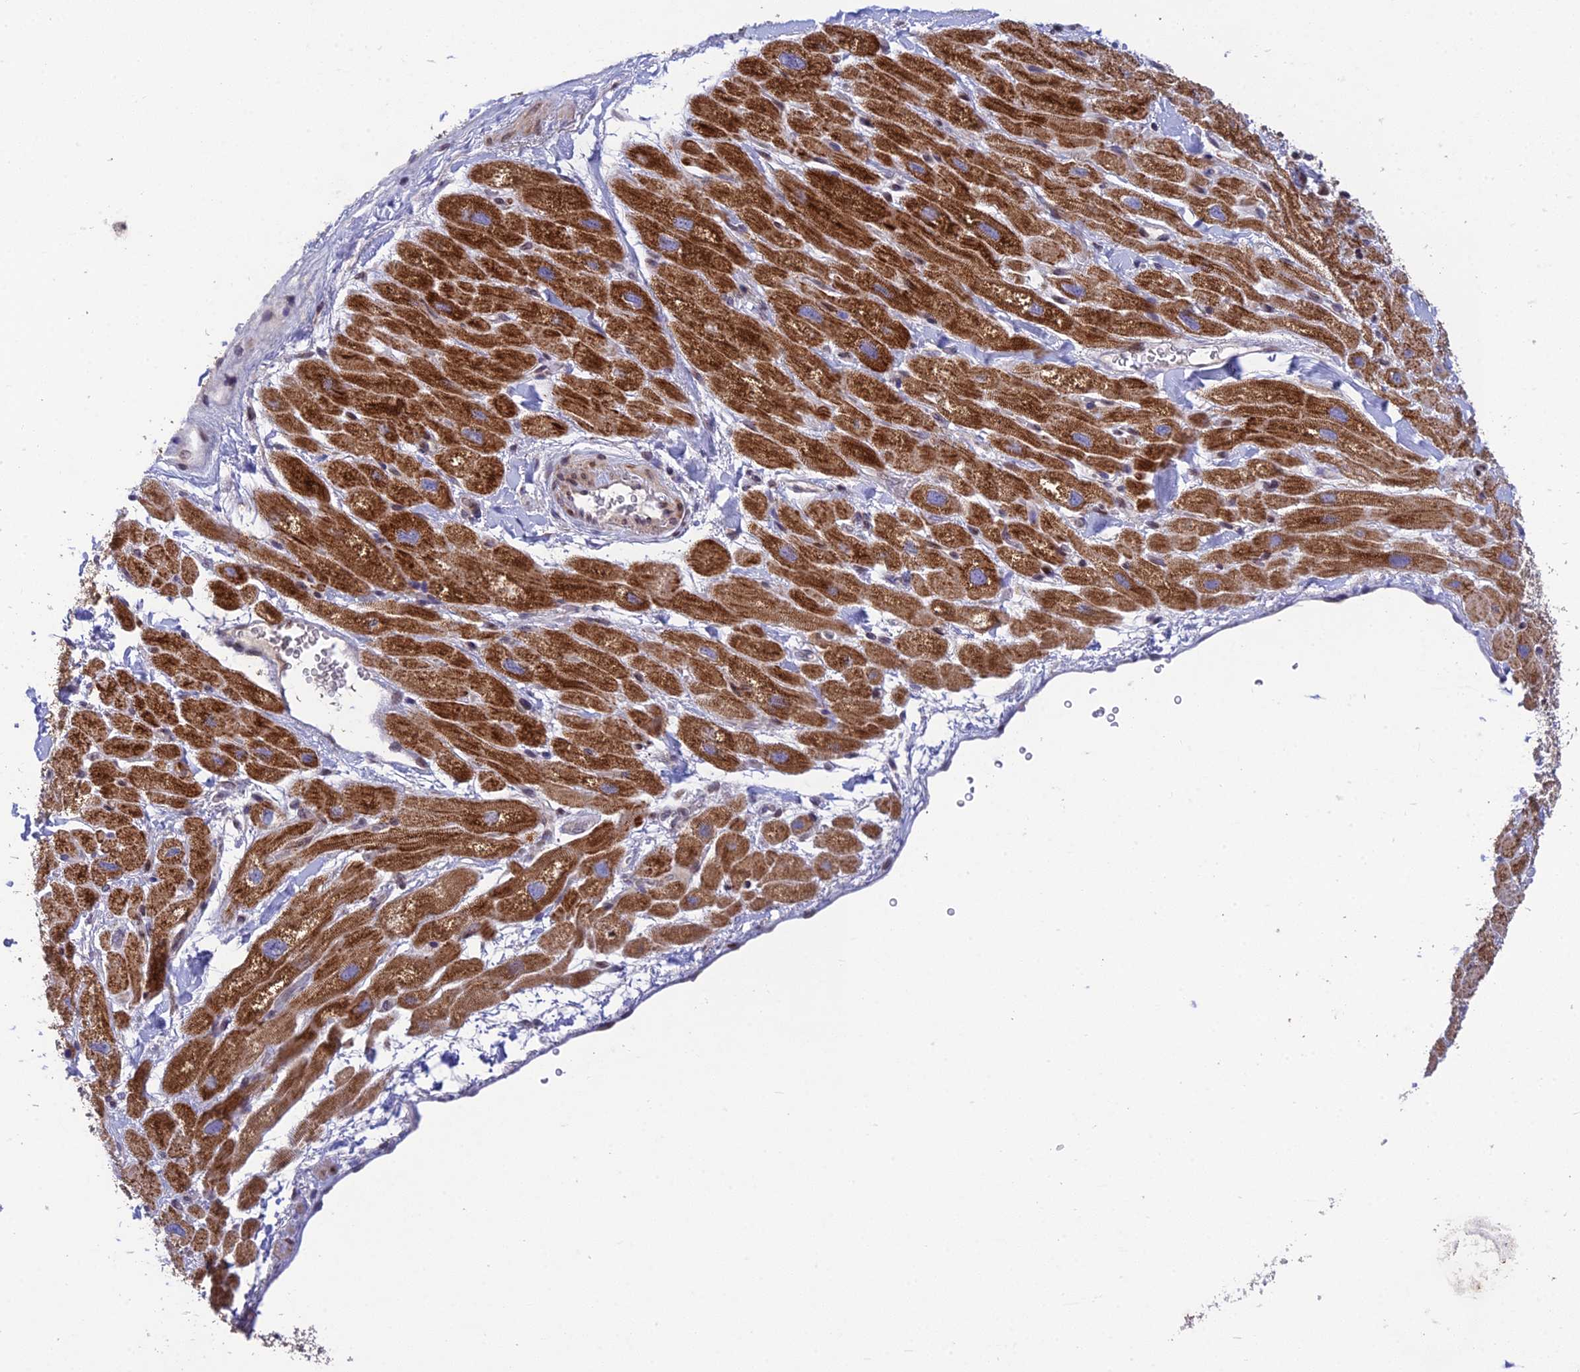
{"staining": {"intensity": "strong", "quantity": ">75%", "location": "cytoplasmic/membranous"}, "tissue": "heart muscle", "cell_type": "Cardiomyocytes", "image_type": "normal", "snomed": [{"axis": "morphology", "description": "Normal tissue, NOS"}, {"axis": "topography", "description": "Heart"}], "caption": "DAB (3,3'-diaminobenzidine) immunohistochemical staining of unremarkable heart muscle displays strong cytoplasmic/membranous protein expression in about >75% of cardiomyocytes. Immunohistochemistry (ihc) stains the protein of interest in brown and the nuclei are stained blue.", "gene": "MGAT2", "patient": {"sex": "male", "age": 65}}